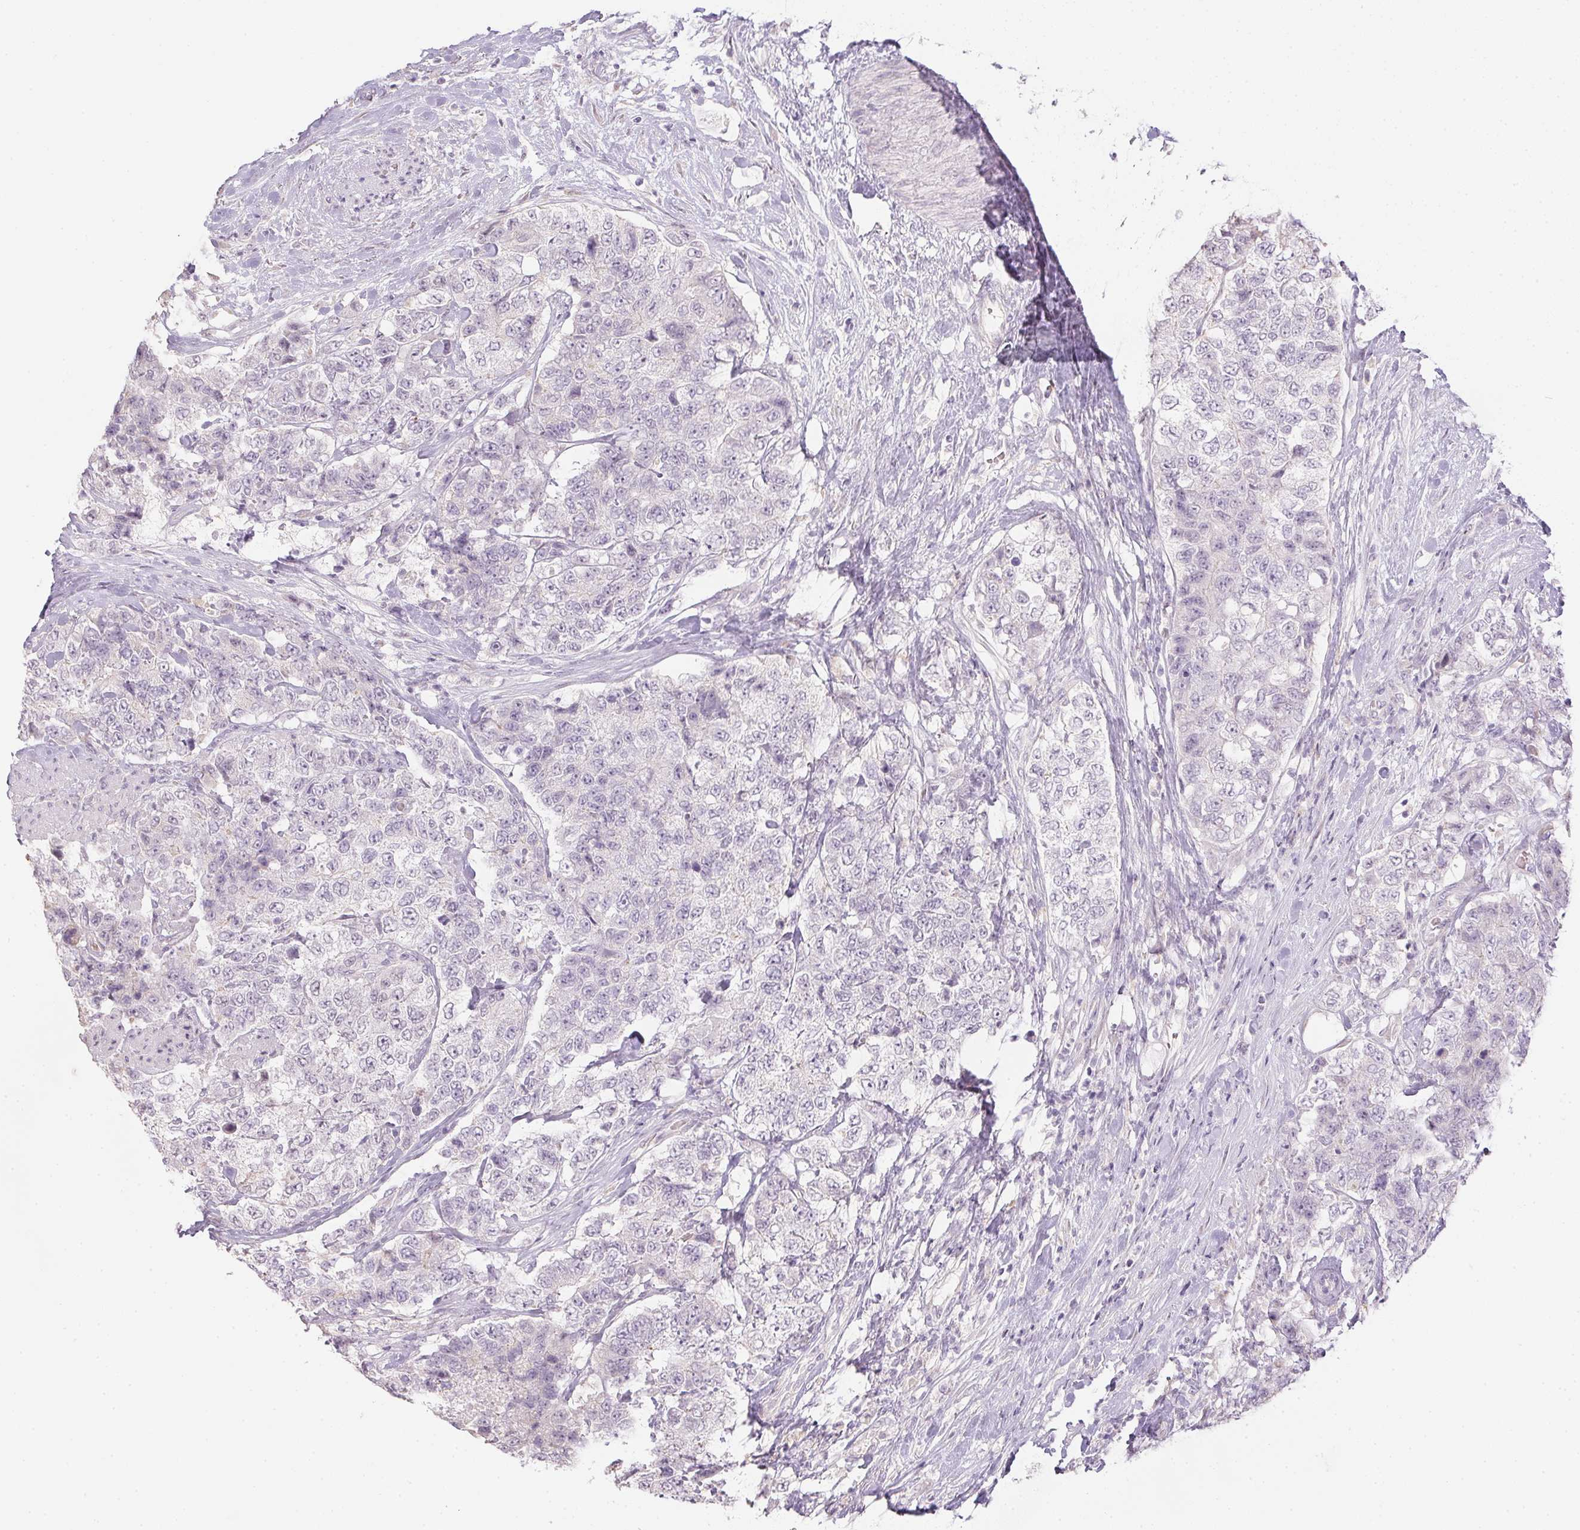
{"staining": {"intensity": "negative", "quantity": "none", "location": "none"}, "tissue": "urothelial cancer", "cell_type": "Tumor cells", "image_type": "cancer", "snomed": [{"axis": "morphology", "description": "Urothelial carcinoma, High grade"}, {"axis": "topography", "description": "Urinary bladder"}], "caption": "An immunohistochemistry (IHC) photomicrograph of urothelial carcinoma (high-grade) is shown. There is no staining in tumor cells of urothelial carcinoma (high-grade).", "gene": "CTCFL", "patient": {"sex": "female", "age": 78}}